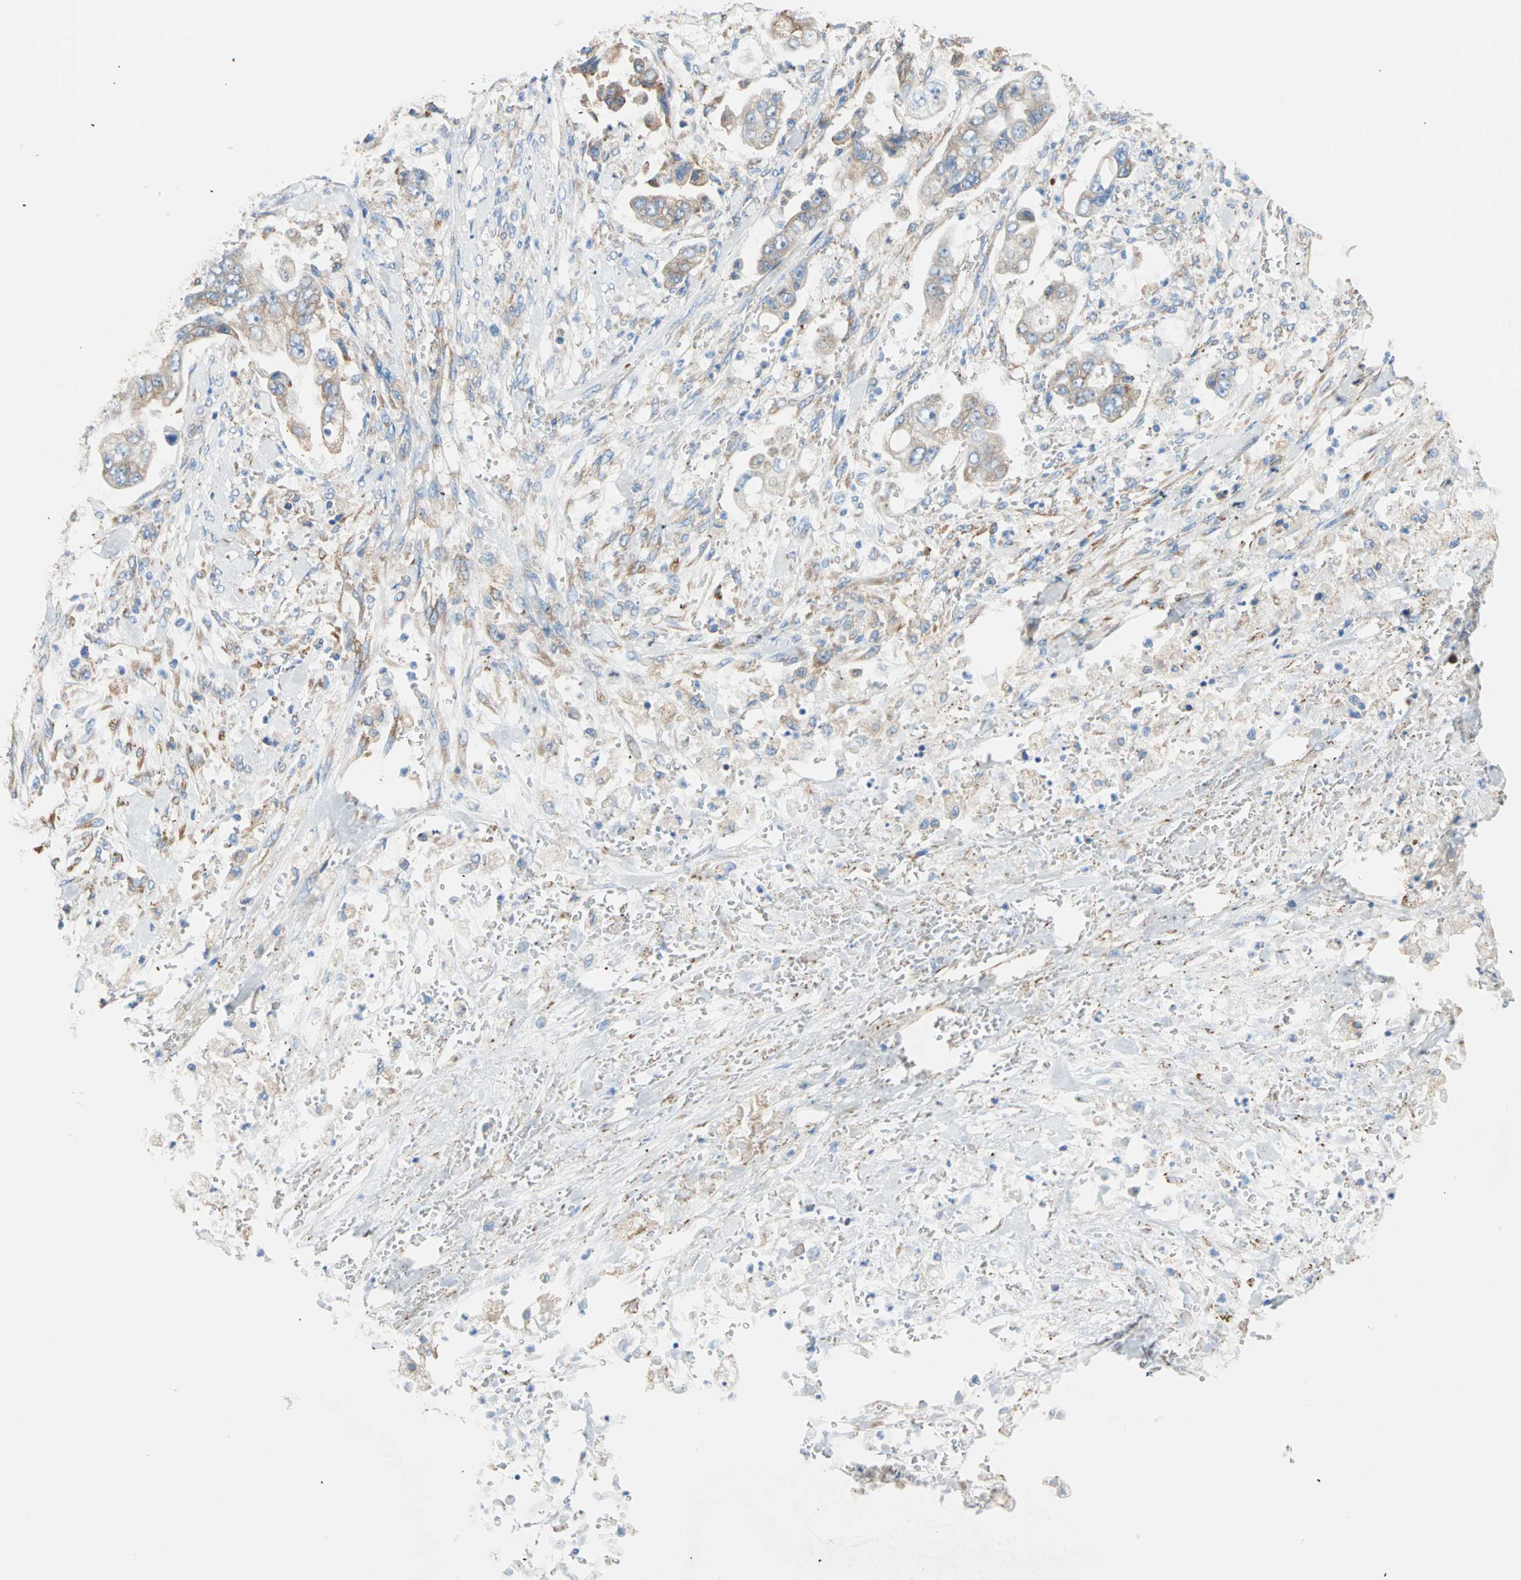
{"staining": {"intensity": "weak", "quantity": ">75%", "location": "cytoplasmic/membranous"}, "tissue": "stomach cancer", "cell_type": "Tumor cells", "image_type": "cancer", "snomed": [{"axis": "morphology", "description": "Adenocarcinoma, NOS"}, {"axis": "topography", "description": "Stomach"}], "caption": "Adenocarcinoma (stomach) tissue demonstrates weak cytoplasmic/membranous staining in about >75% of tumor cells, visualized by immunohistochemistry.", "gene": "PLCXD1", "patient": {"sex": "male", "age": 62}}